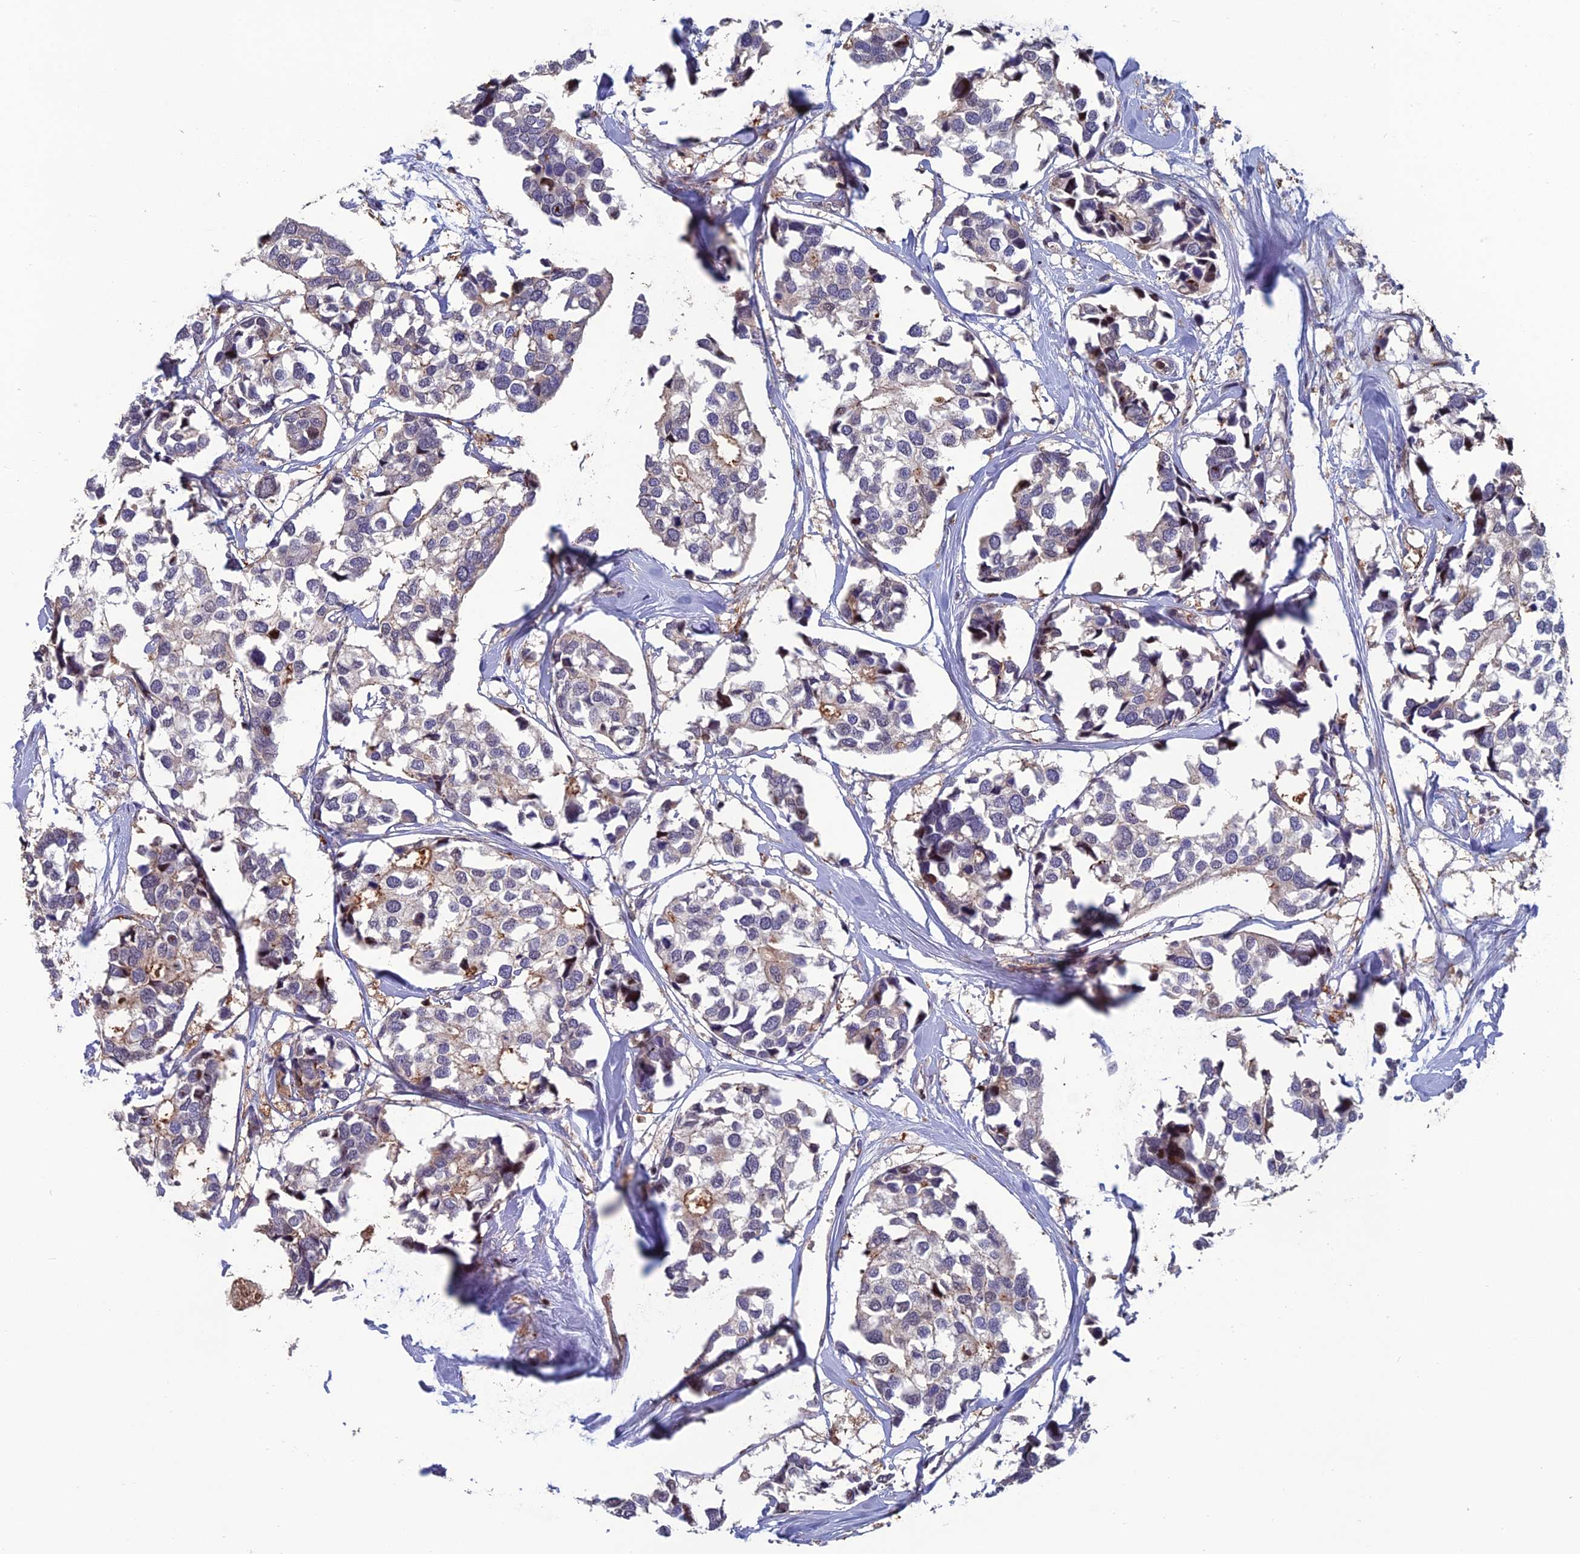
{"staining": {"intensity": "weak", "quantity": "<25%", "location": "cytoplasmic/membranous"}, "tissue": "breast cancer", "cell_type": "Tumor cells", "image_type": "cancer", "snomed": [{"axis": "morphology", "description": "Duct carcinoma"}, {"axis": "topography", "description": "Breast"}], "caption": "Image shows no protein expression in tumor cells of breast infiltrating ductal carcinoma tissue.", "gene": "C15orf62", "patient": {"sex": "female", "age": 83}}